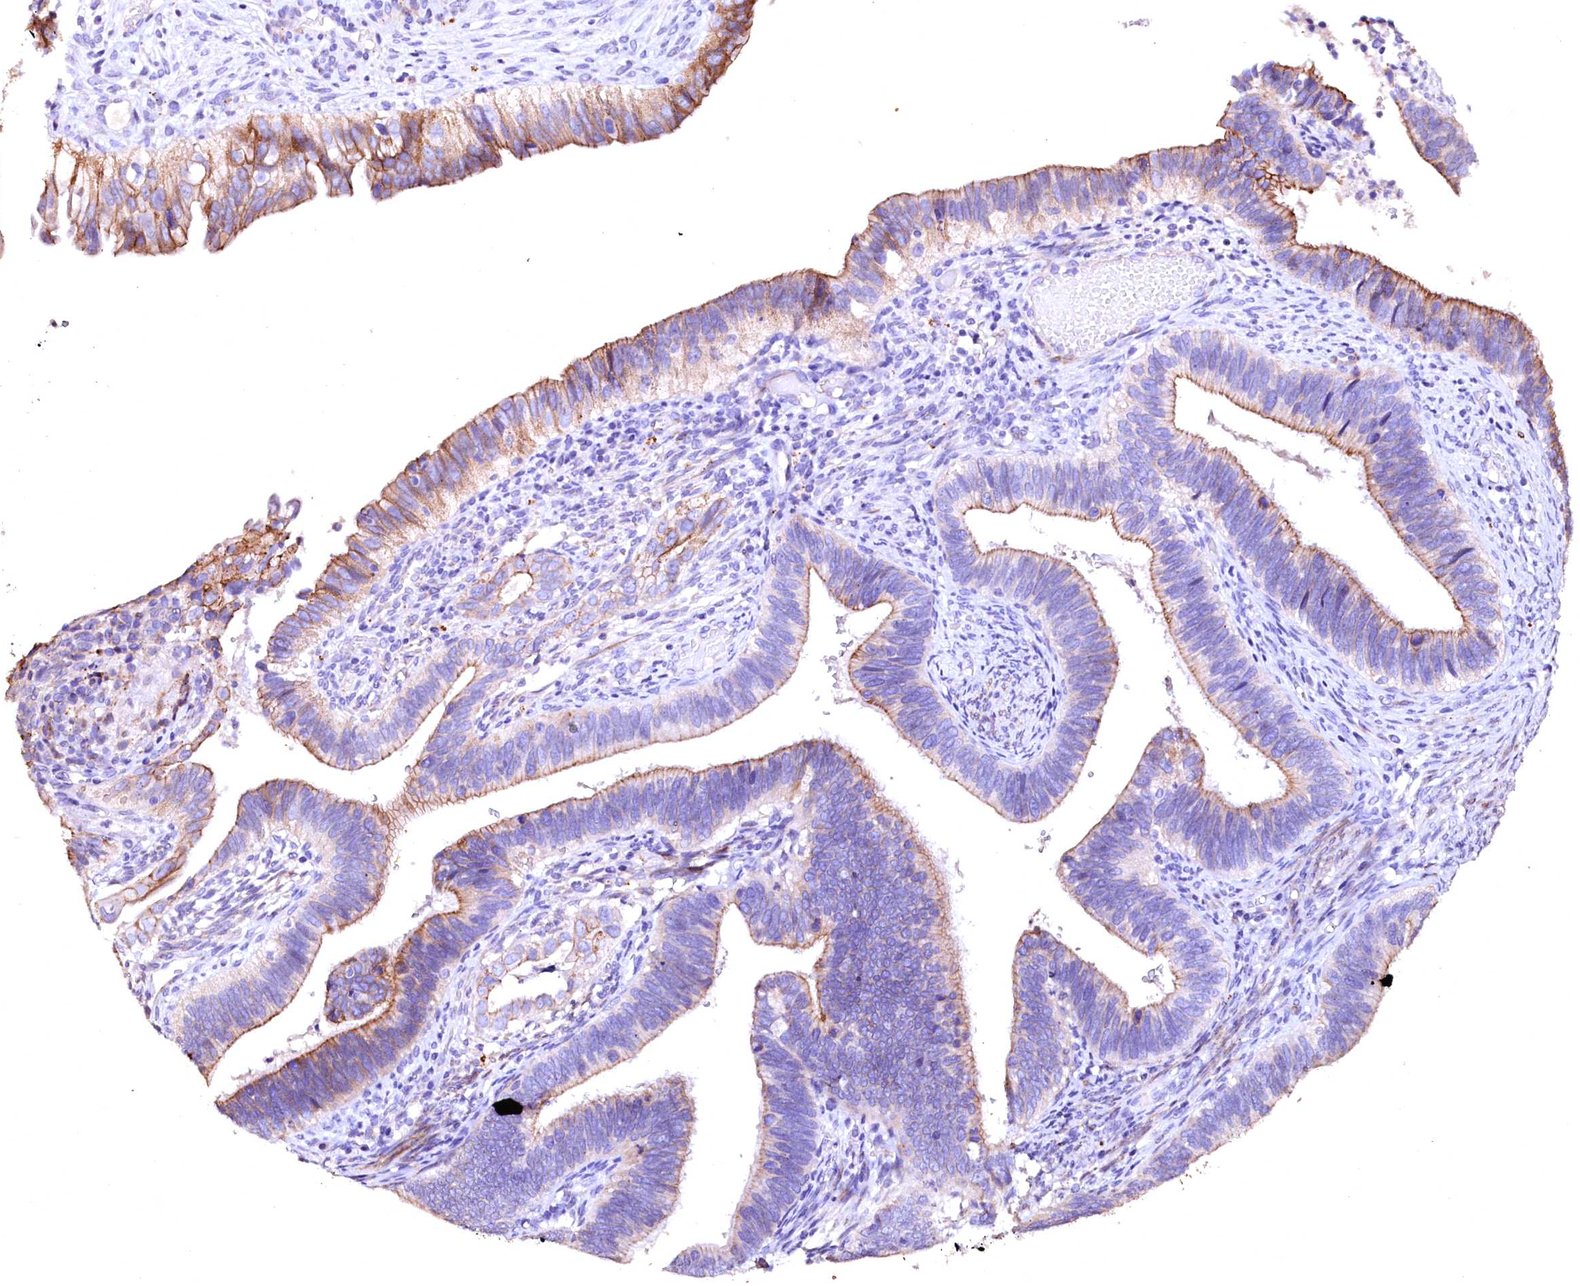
{"staining": {"intensity": "moderate", "quantity": "25%-75%", "location": "cytoplasmic/membranous"}, "tissue": "cervical cancer", "cell_type": "Tumor cells", "image_type": "cancer", "snomed": [{"axis": "morphology", "description": "Adenocarcinoma, NOS"}, {"axis": "topography", "description": "Cervix"}], "caption": "Protein analysis of cervical cancer tissue displays moderate cytoplasmic/membranous positivity in approximately 25%-75% of tumor cells.", "gene": "VPS36", "patient": {"sex": "female", "age": 42}}